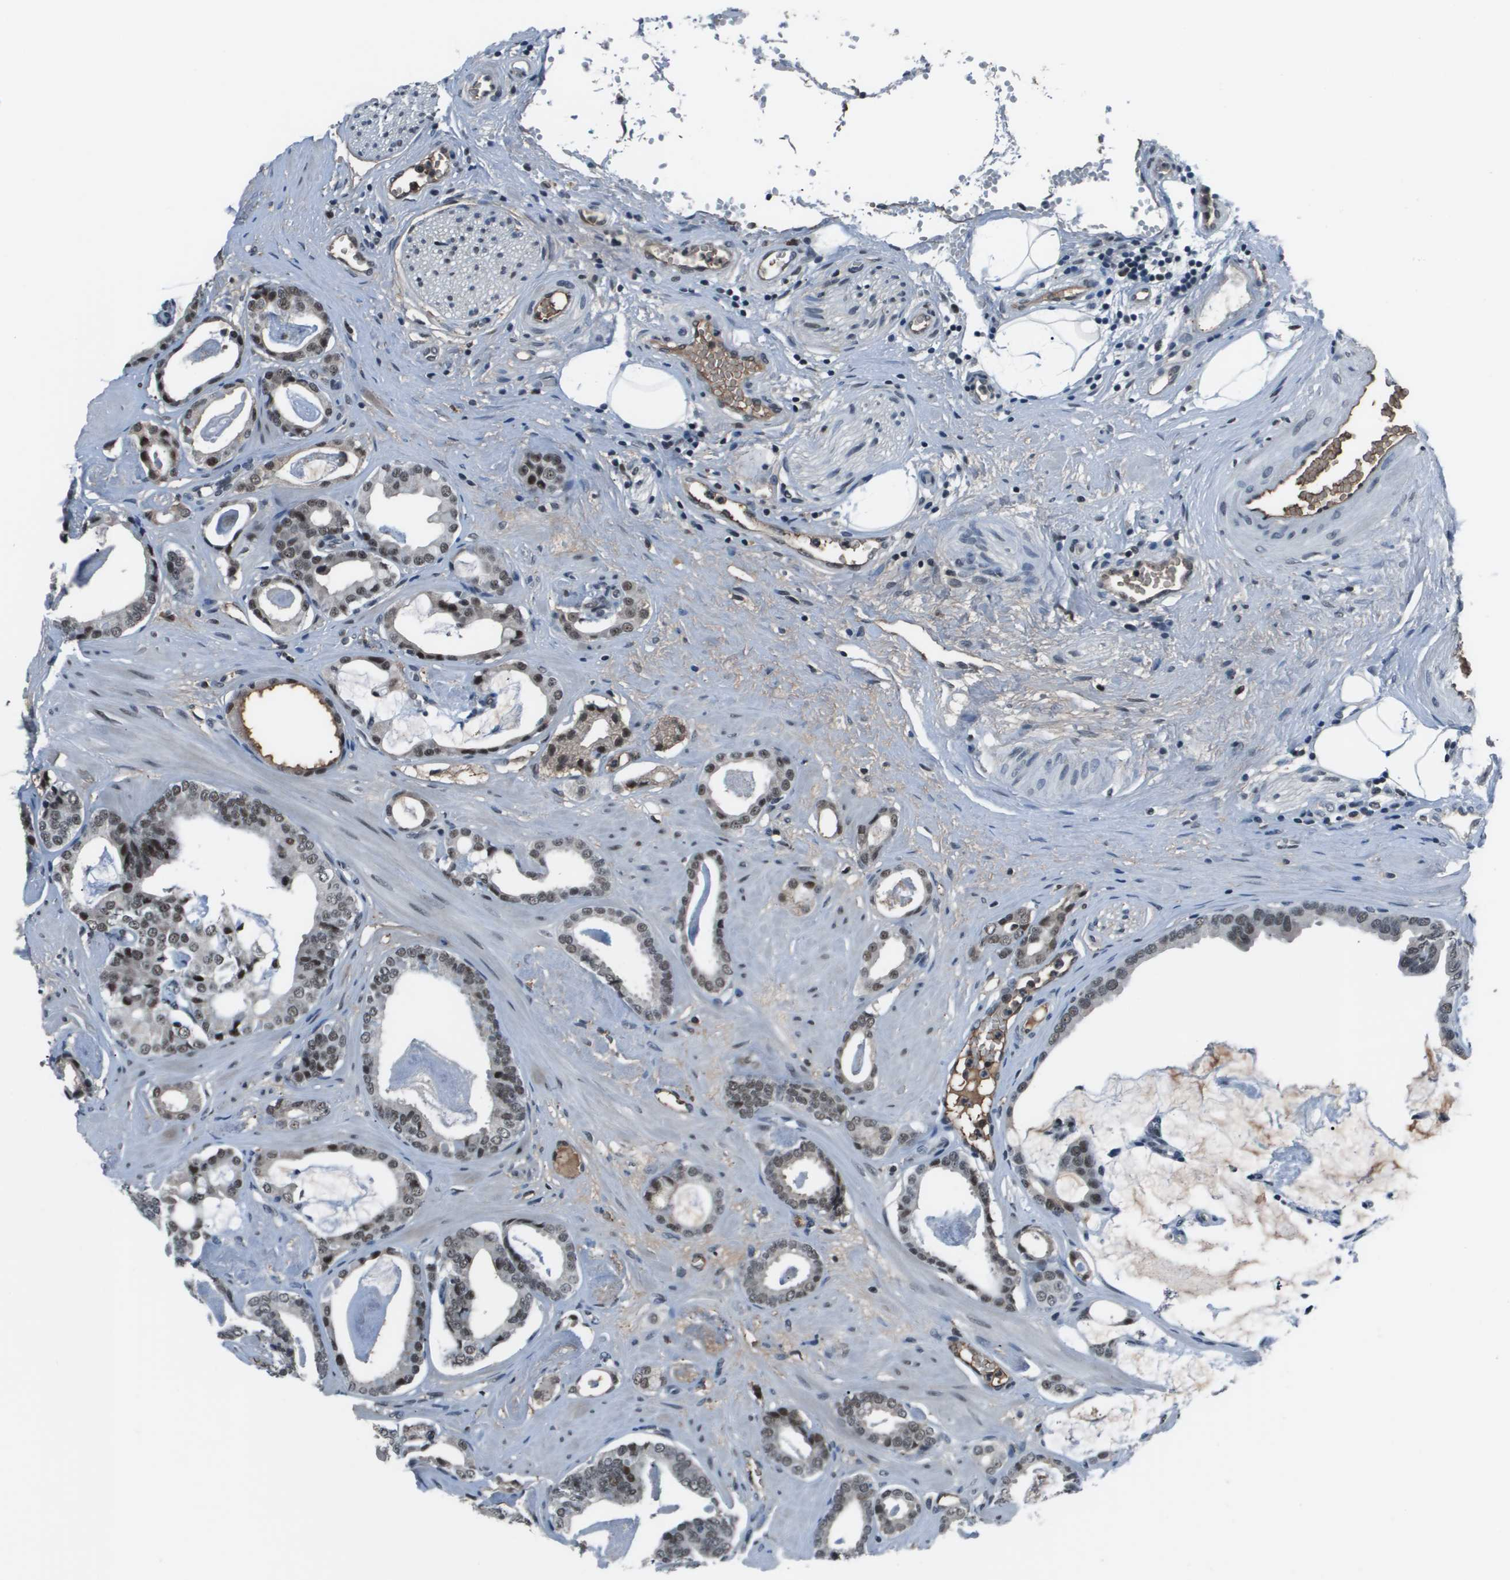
{"staining": {"intensity": "moderate", "quantity": "25%-75%", "location": "nuclear"}, "tissue": "prostate cancer", "cell_type": "Tumor cells", "image_type": "cancer", "snomed": [{"axis": "morphology", "description": "Adenocarcinoma, Low grade"}, {"axis": "topography", "description": "Prostate"}], "caption": "The immunohistochemical stain highlights moderate nuclear expression in tumor cells of low-grade adenocarcinoma (prostate) tissue.", "gene": "THRAP3", "patient": {"sex": "male", "age": 53}}